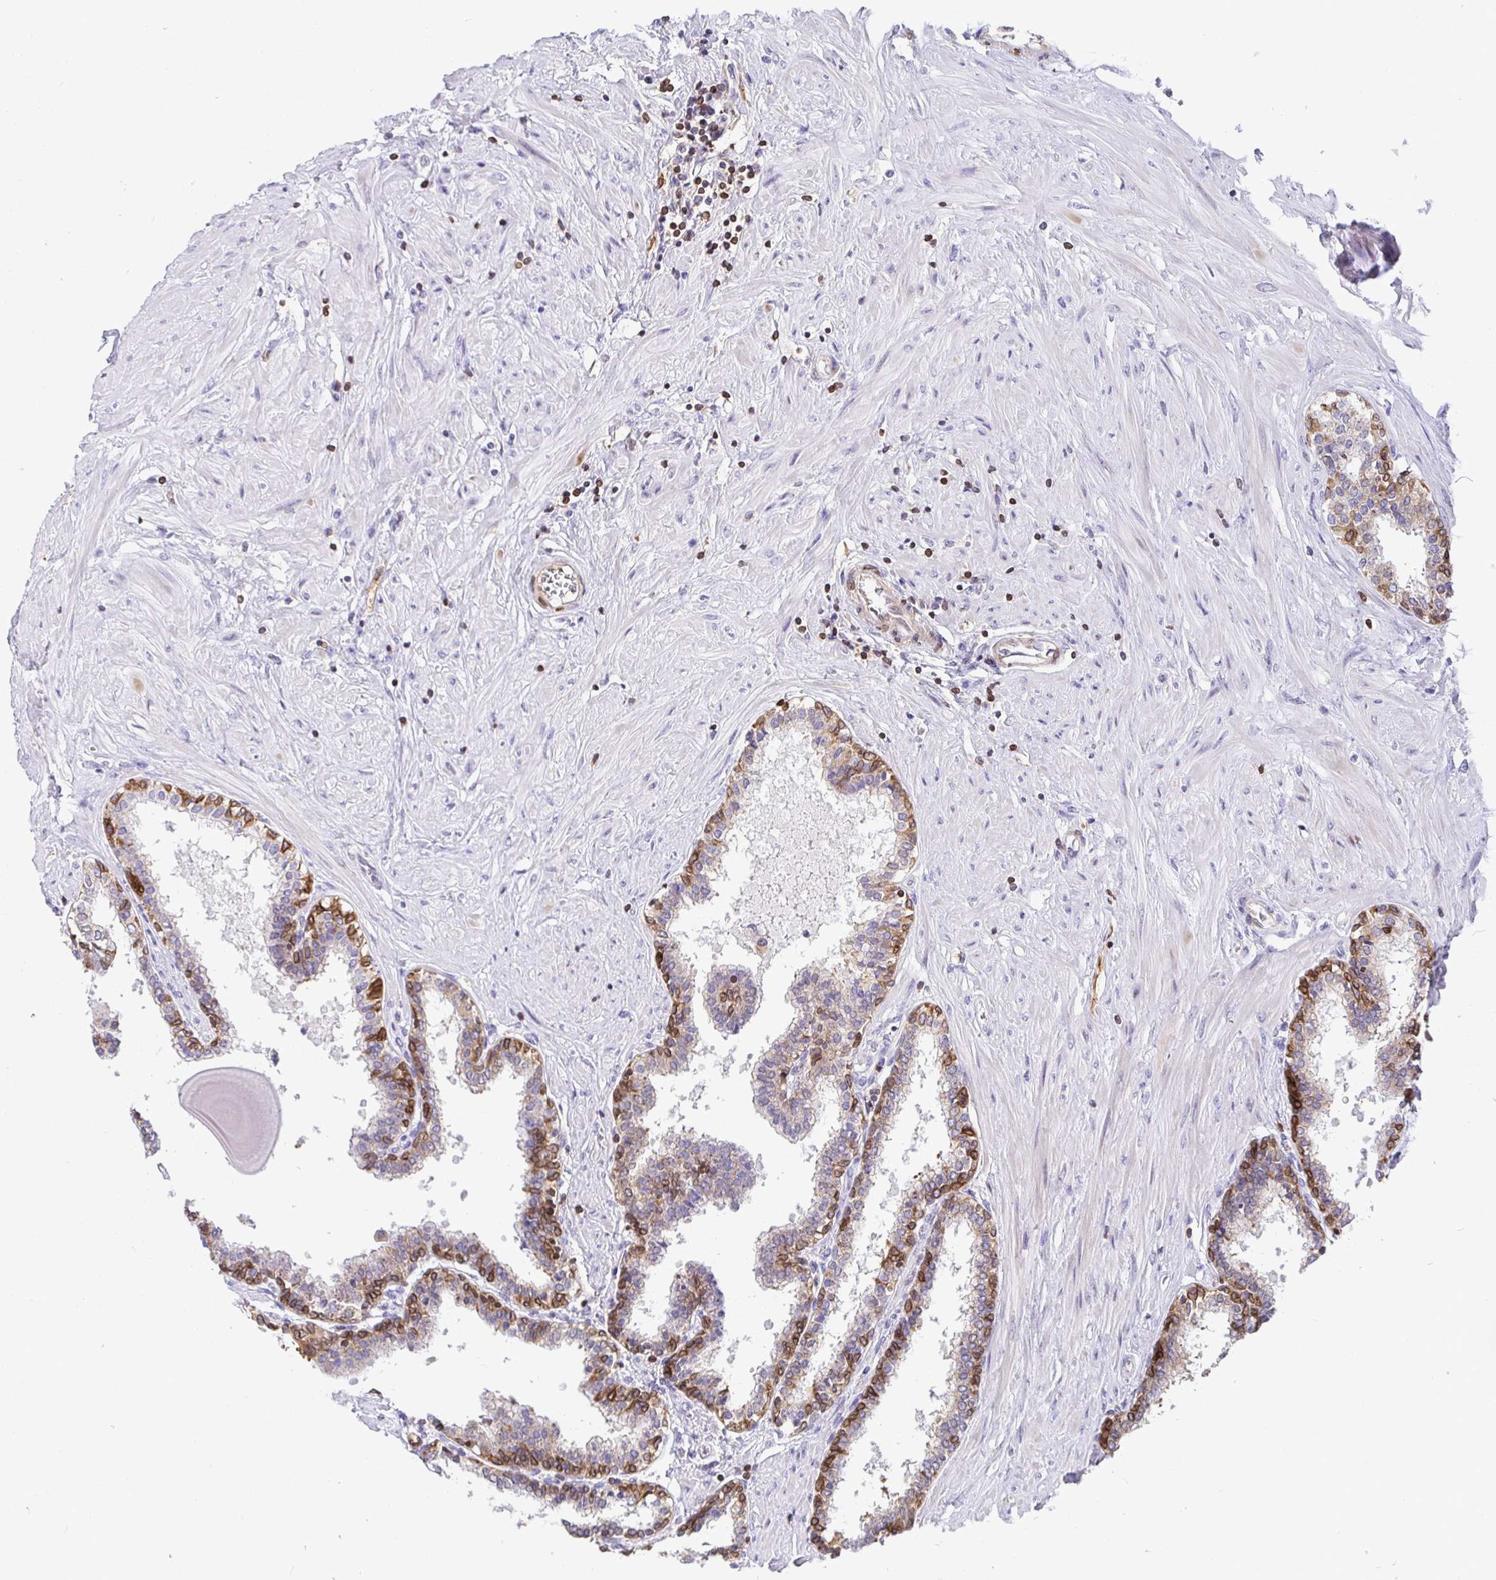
{"staining": {"intensity": "strong", "quantity": "<25%", "location": "cytoplasmic/membranous"}, "tissue": "prostate", "cell_type": "Glandular cells", "image_type": "normal", "snomed": [{"axis": "morphology", "description": "Normal tissue, NOS"}, {"axis": "topography", "description": "Prostate"}], "caption": "Glandular cells display strong cytoplasmic/membranous staining in approximately <25% of cells in unremarkable prostate. The staining is performed using DAB (3,3'-diaminobenzidine) brown chromogen to label protein expression. The nuclei are counter-stained blue using hematoxylin.", "gene": "TP53I11", "patient": {"sex": "male", "age": 55}}